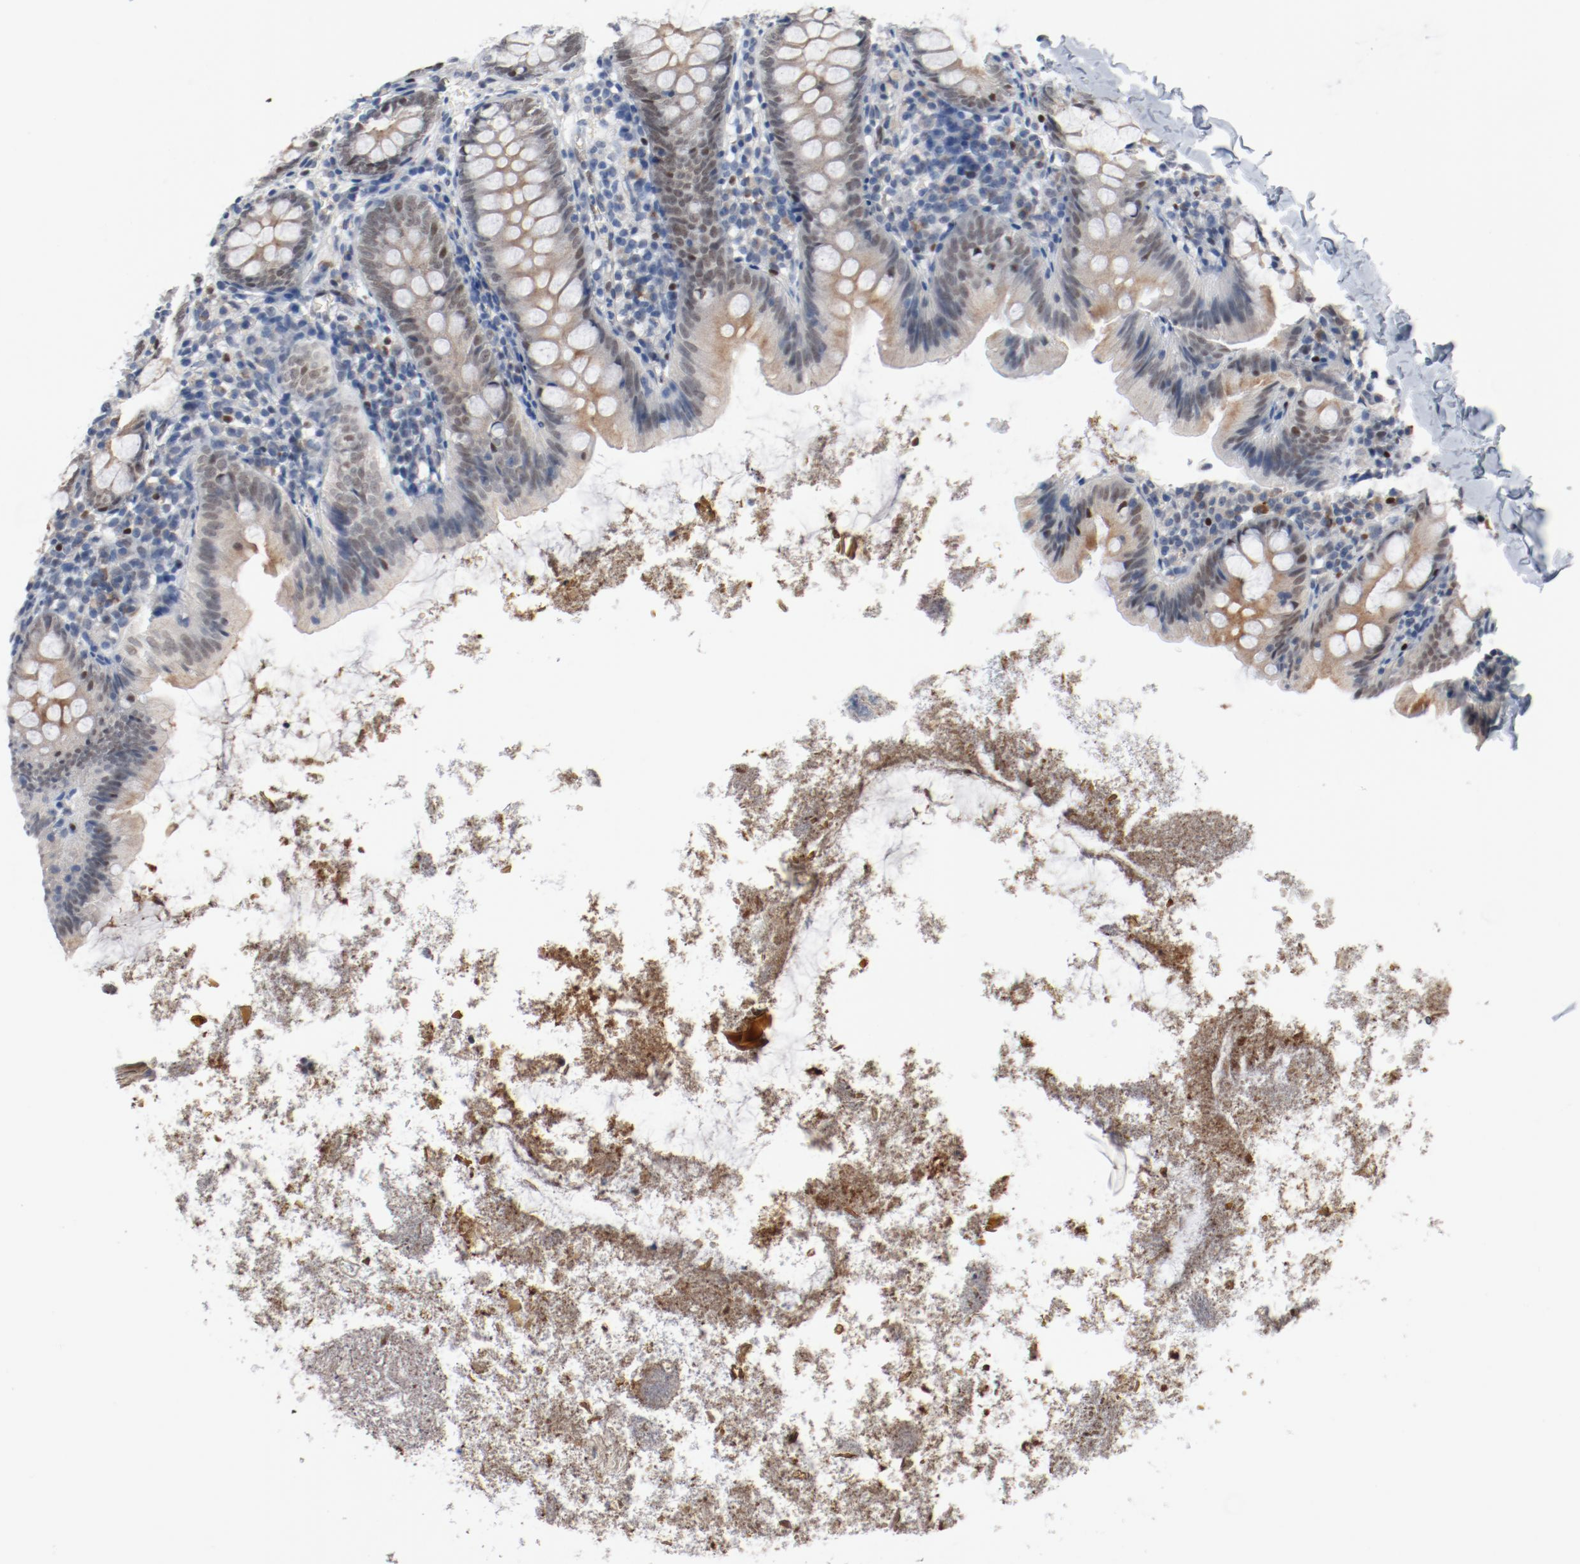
{"staining": {"intensity": "weak", "quantity": "25%-75%", "location": "nuclear"}, "tissue": "appendix", "cell_type": "Glandular cells", "image_type": "normal", "snomed": [{"axis": "morphology", "description": "Normal tissue, NOS"}, {"axis": "topography", "description": "Appendix"}], "caption": "Immunohistochemical staining of normal human appendix reveals 25%-75% levels of weak nuclear protein staining in approximately 25%-75% of glandular cells. The protein of interest is stained brown, and the nuclei are stained in blue (DAB IHC with brightfield microscopy, high magnification).", "gene": "ENSG00000285708", "patient": {"sex": "female", "age": 9}}